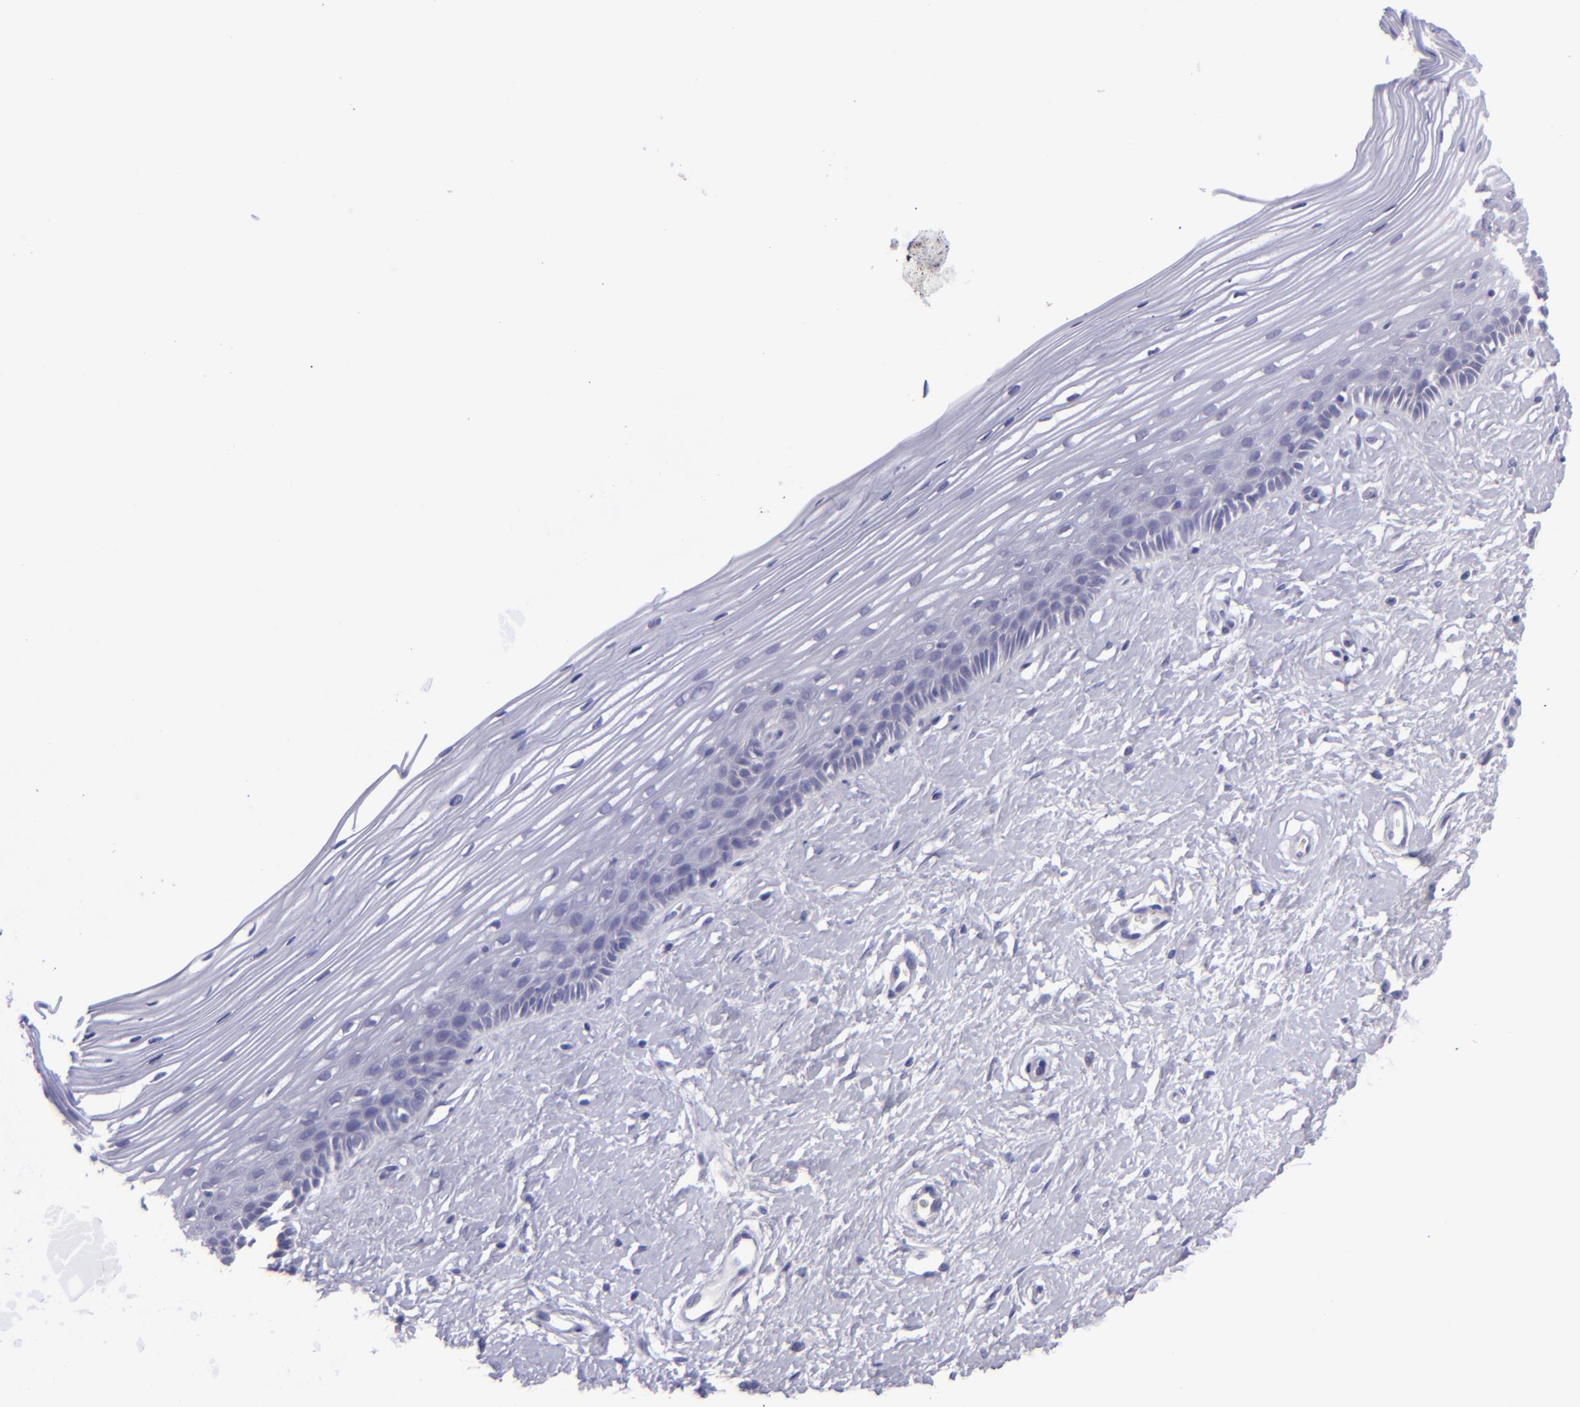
{"staining": {"intensity": "negative", "quantity": "none", "location": "none"}, "tissue": "cervix", "cell_type": "Glandular cells", "image_type": "normal", "snomed": [{"axis": "morphology", "description": "Normal tissue, NOS"}, {"axis": "topography", "description": "Cervix"}], "caption": "This histopathology image is of unremarkable cervix stained with IHC to label a protein in brown with the nuclei are counter-stained blue. There is no positivity in glandular cells. (DAB immunohistochemistry visualized using brightfield microscopy, high magnification).", "gene": "POU2F2", "patient": {"sex": "female", "age": 40}}